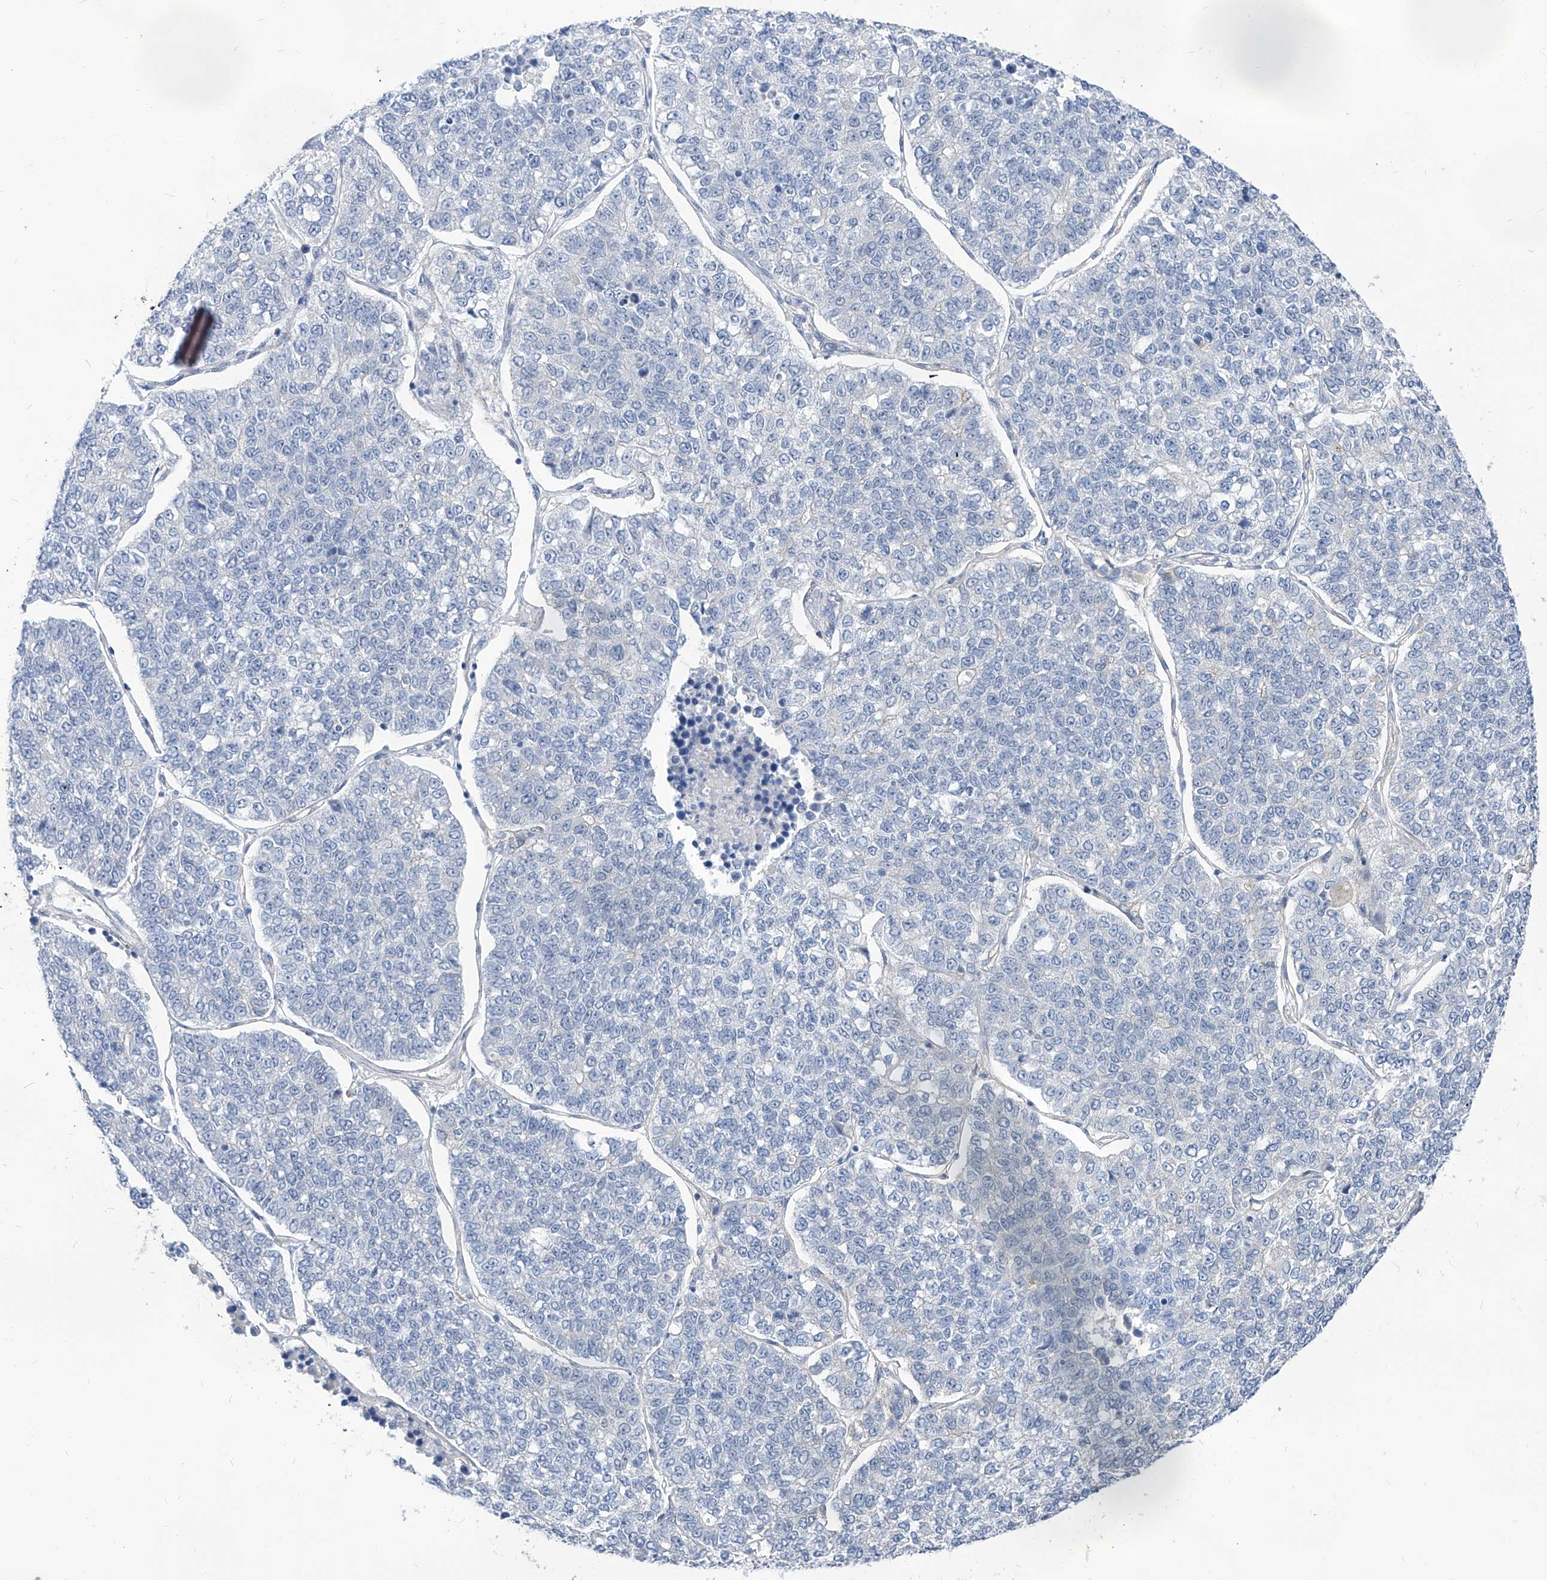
{"staining": {"intensity": "negative", "quantity": "none", "location": "none"}, "tissue": "lung cancer", "cell_type": "Tumor cells", "image_type": "cancer", "snomed": [{"axis": "morphology", "description": "Adenocarcinoma, NOS"}, {"axis": "topography", "description": "Lung"}], "caption": "Tumor cells are negative for protein expression in human adenocarcinoma (lung). (Stains: DAB (3,3'-diaminobenzidine) immunohistochemistry with hematoxylin counter stain, Microscopy: brightfield microscopy at high magnification).", "gene": "AKAP10", "patient": {"sex": "male", "age": 49}}